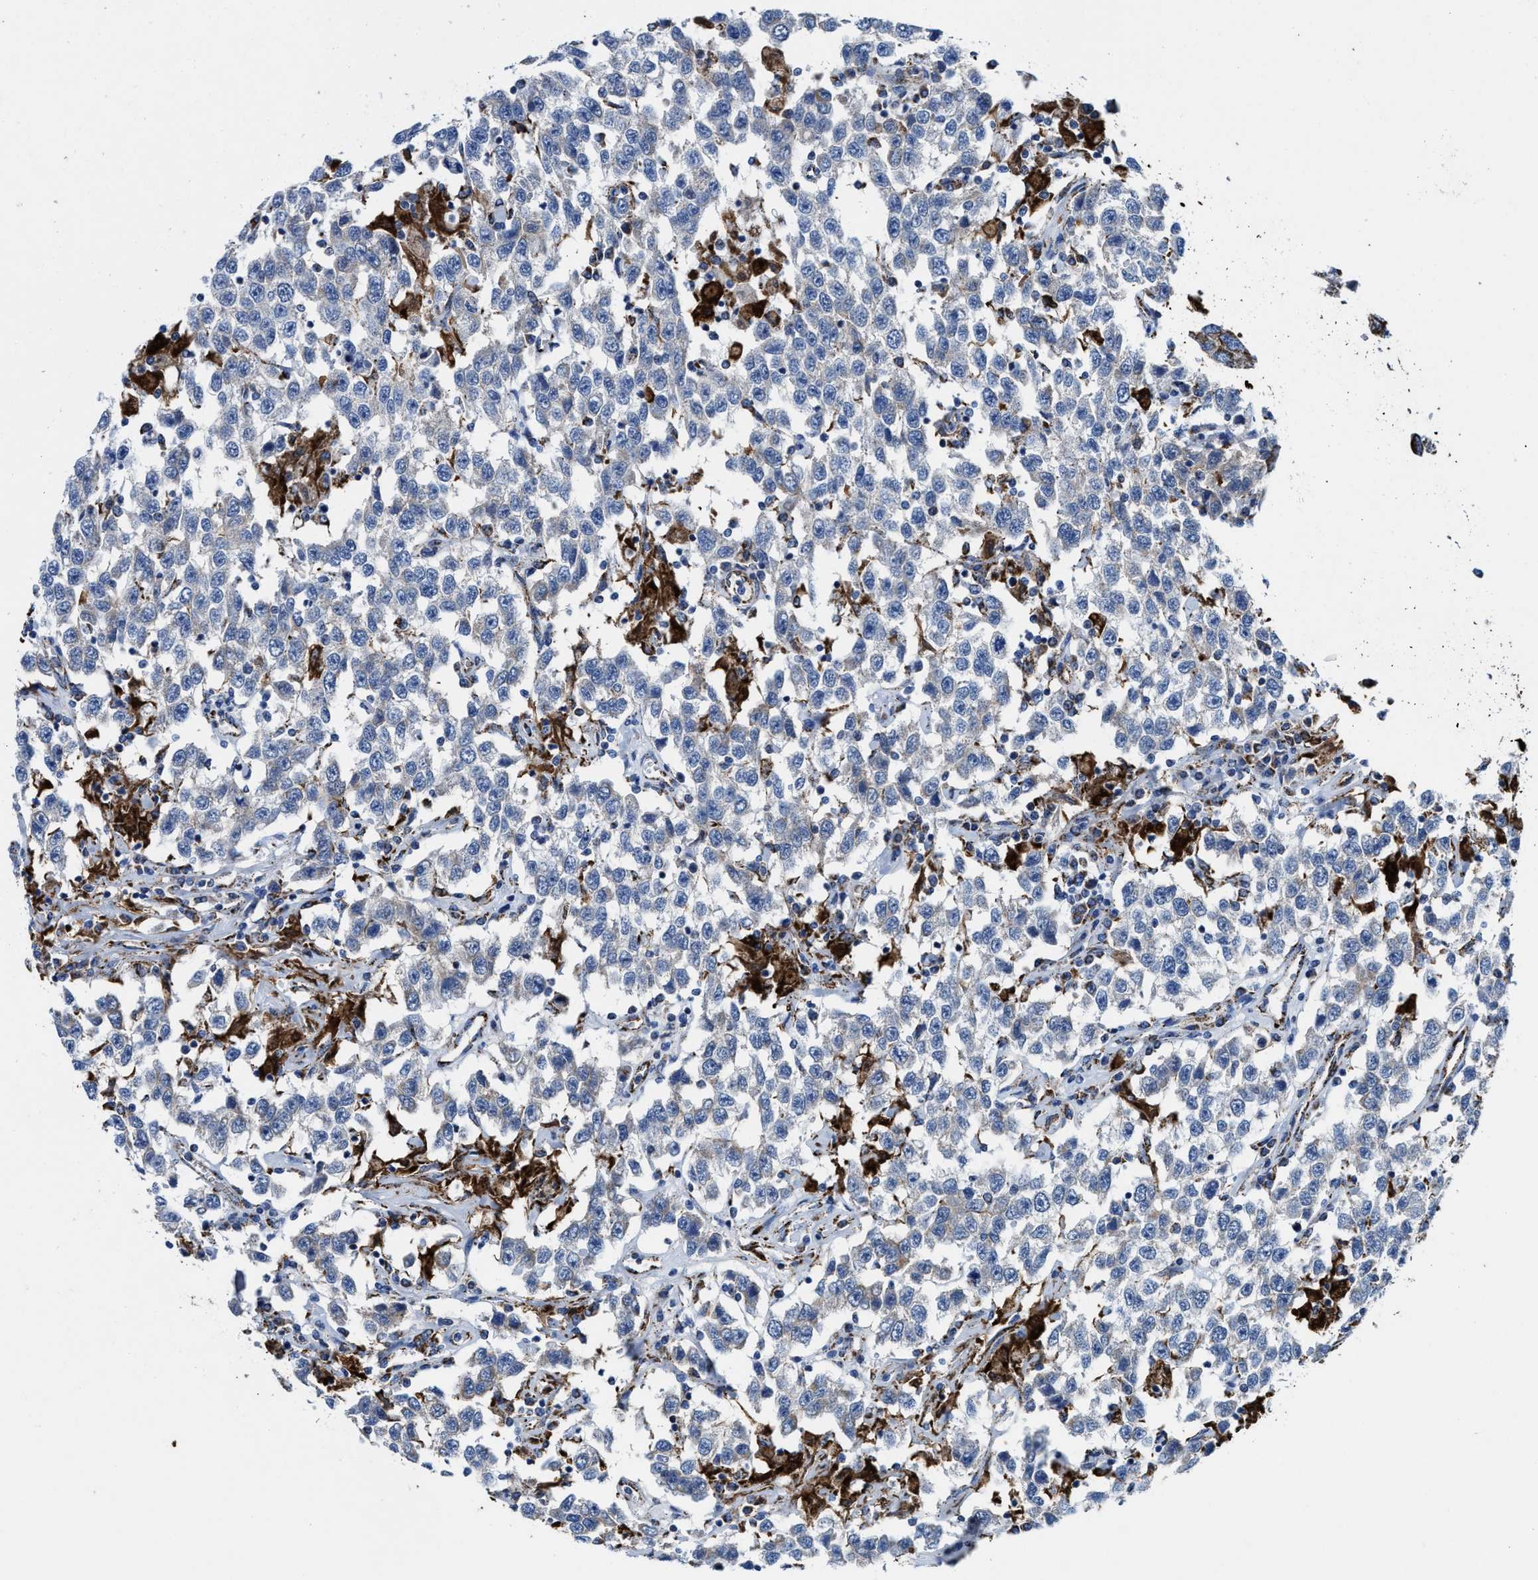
{"staining": {"intensity": "negative", "quantity": "none", "location": "none"}, "tissue": "testis cancer", "cell_type": "Tumor cells", "image_type": "cancer", "snomed": [{"axis": "morphology", "description": "Seminoma, NOS"}, {"axis": "topography", "description": "Testis"}], "caption": "Human seminoma (testis) stained for a protein using immunohistochemistry shows no positivity in tumor cells.", "gene": "ALDH1B1", "patient": {"sex": "male", "age": 41}}